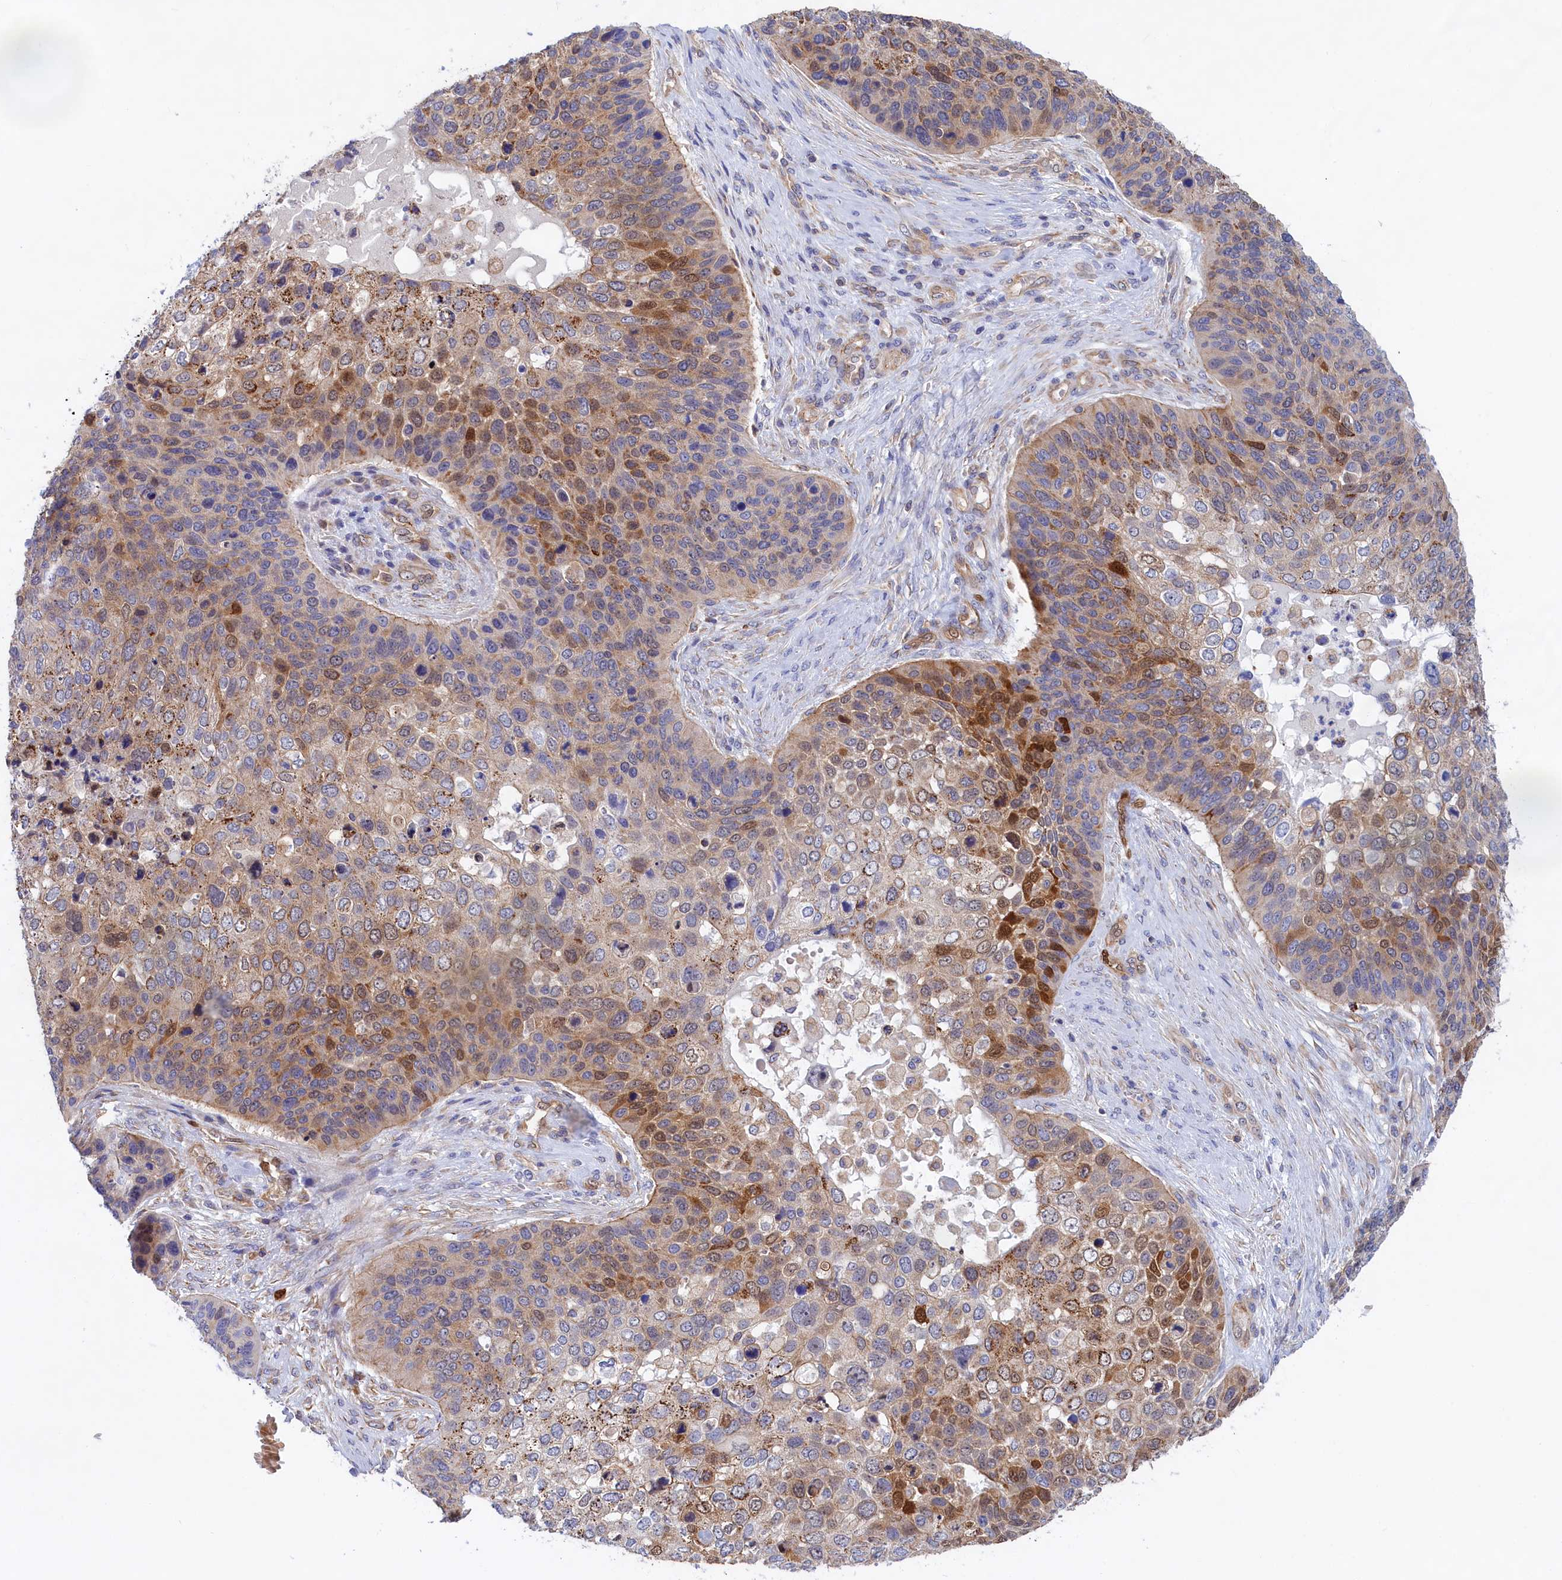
{"staining": {"intensity": "moderate", "quantity": "25%-75%", "location": "cytoplasmic/membranous,nuclear"}, "tissue": "skin cancer", "cell_type": "Tumor cells", "image_type": "cancer", "snomed": [{"axis": "morphology", "description": "Basal cell carcinoma"}, {"axis": "topography", "description": "Skin"}], "caption": "A photomicrograph of human skin cancer (basal cell carcinoma) stained for a protein reveals moderate cytoplasmic/membranous and nuclear brown staining in tumor cells.", "gene": "ABCC12", "patient": {"sex": "female", "age": 74}}